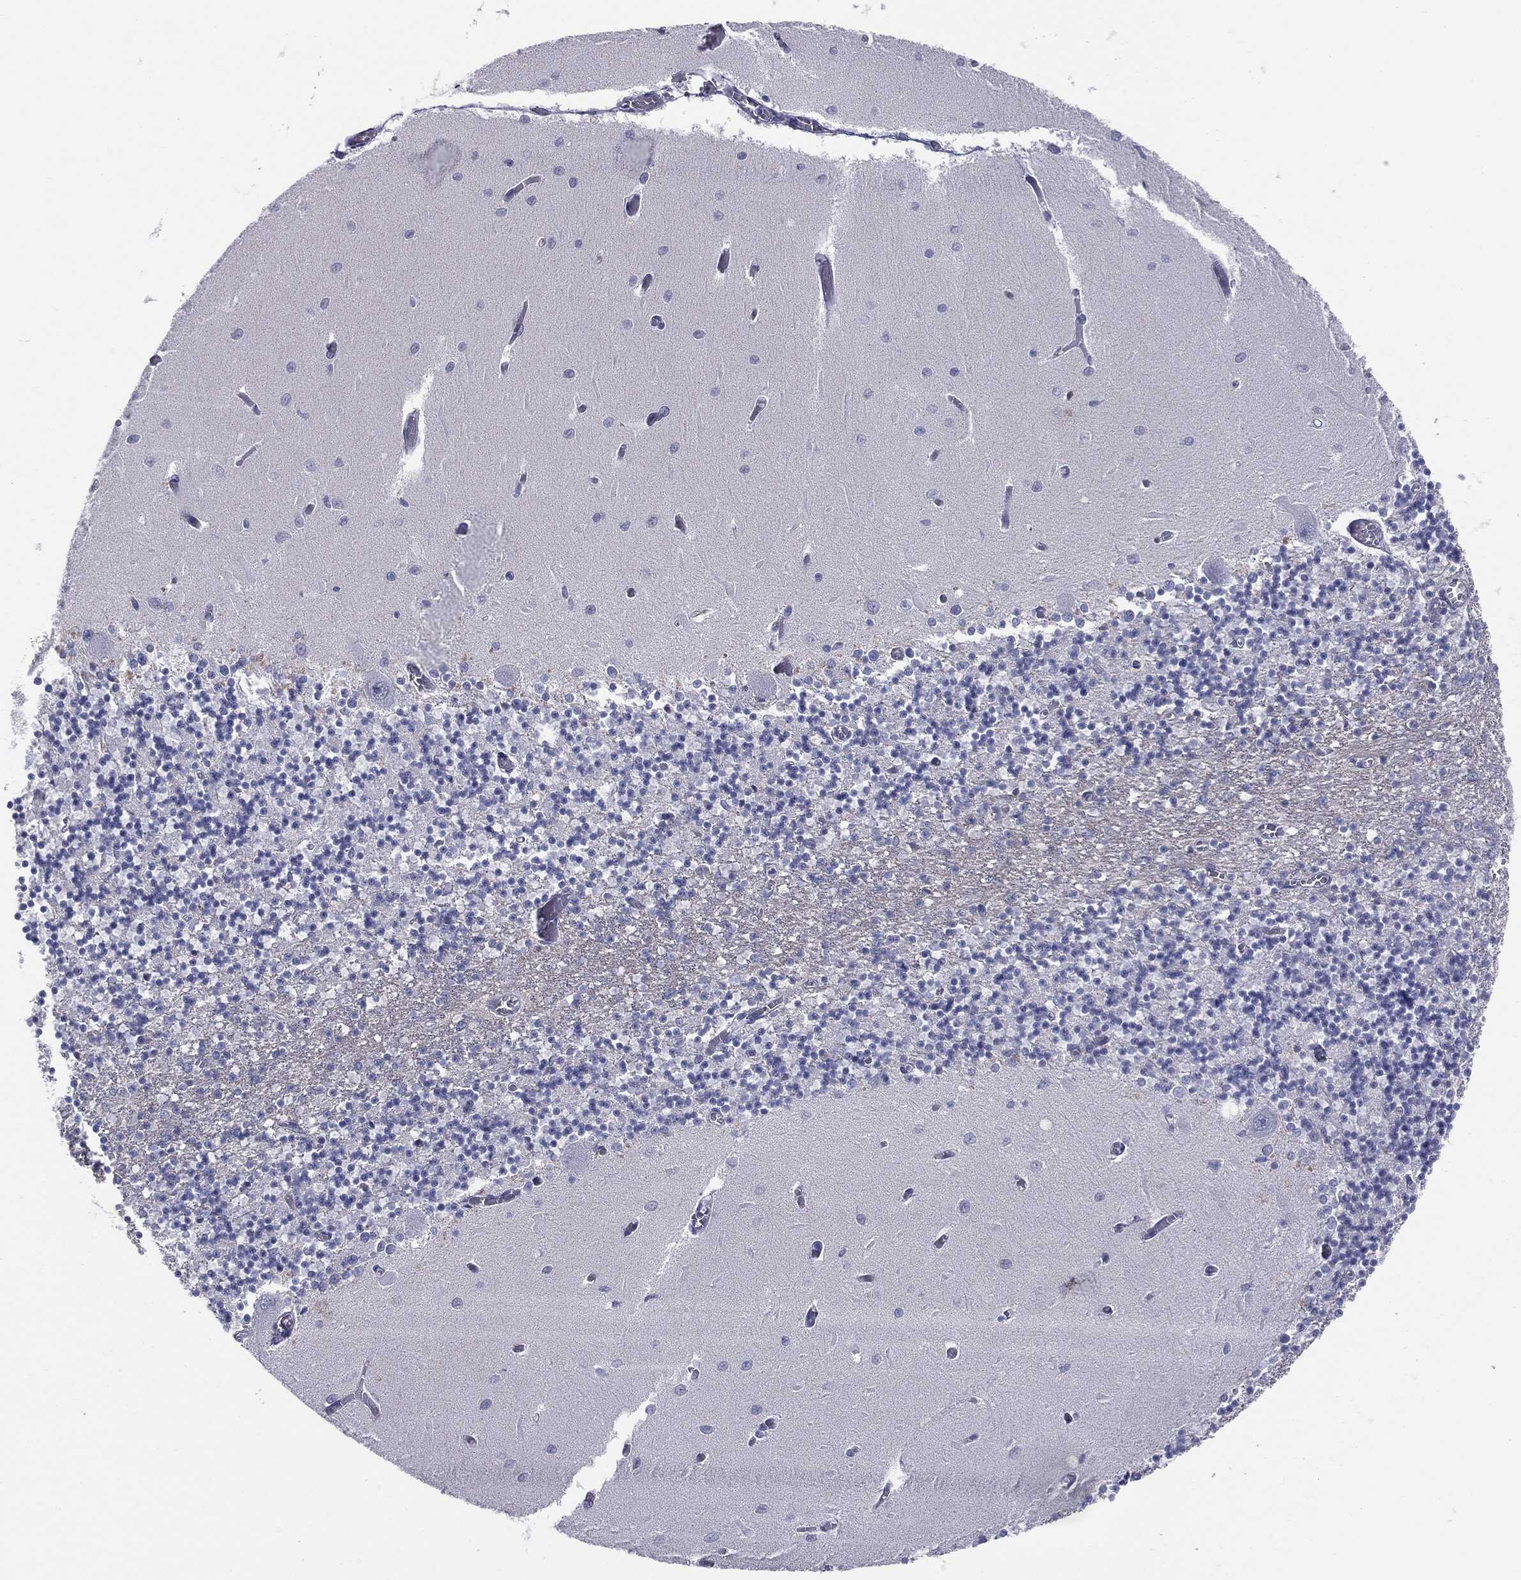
{"staining": {"intensity": "negative", "quantity": "none", "location": "none"}, "tissue": "cerebellum", "cell_type": "Cells in granular layer", "image_type": "normal", "snomed": [{"axis": "morphology", "description": "Normal tissue, NOS"}, {"axis": "topography", "description": "Cerebellum"}], "caption": "Benign cerebellum was stained to show a protein in brown. There is no significant positivity in cells in granular layer.", "gene": "SLC5A5", "patient": {"sex": "female", "age": 64}}